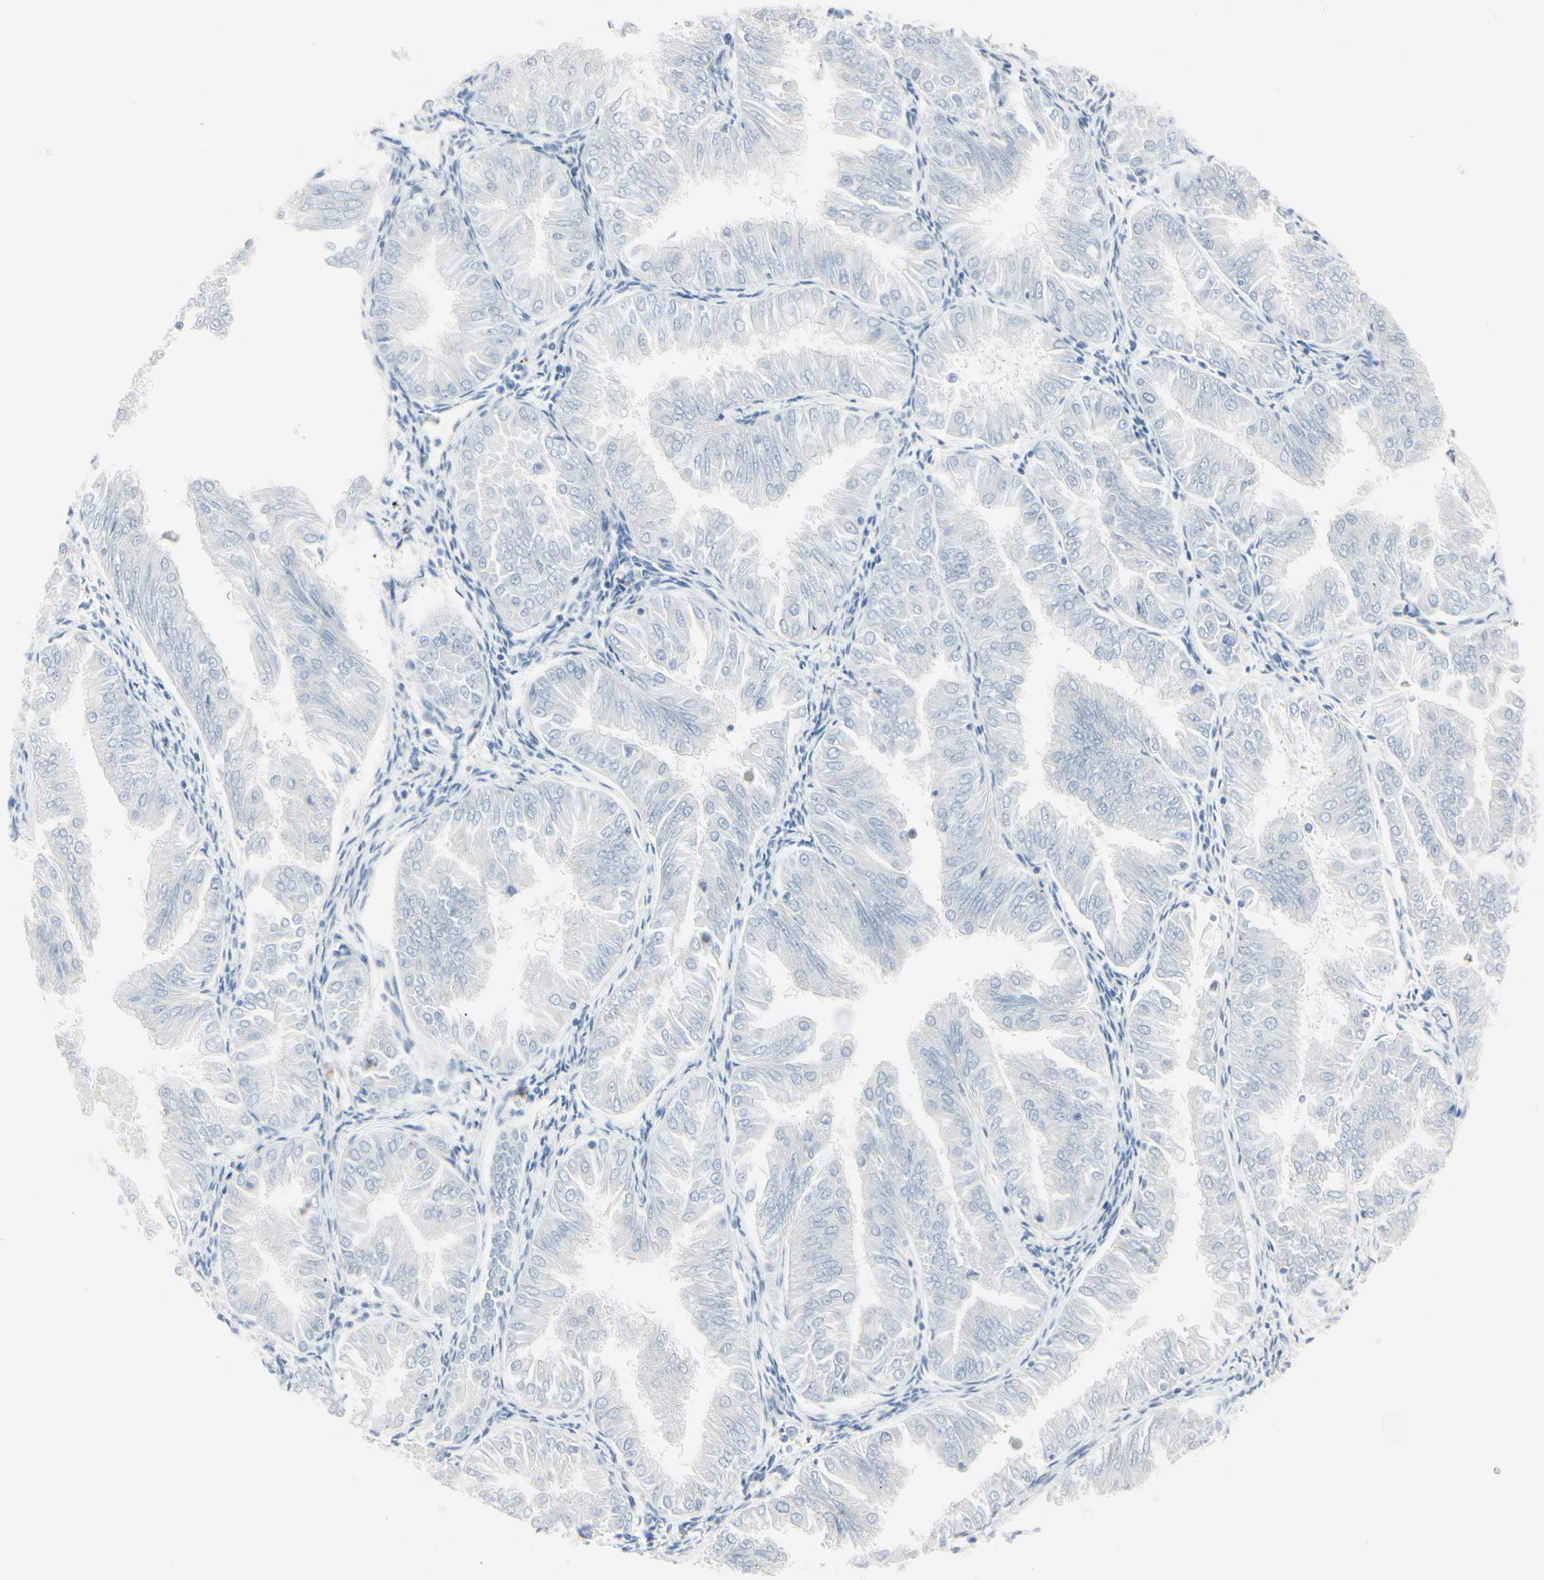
{"staining": {"intensity": "negative", "quantity": "none", "location": "none"}, "tissue": "endometrial cancer", "cell_type": "Tumor cells", "image_type": "cancer", "snomed": [{"axis": "morphology", "description": "Adenocarcinoma, NOS"}, {"axis": "topography", "description": "Endometrium"}], "caption": "A histopathology image of human endometrial cancer is negative for staining in tumor cells. (Stains: DAB (3,3'-diaminobenzidine) immunohistochemistry with hematoxylin counter stain, Microscopy: brightfield microscopy at high magnification).", "gene": "CDHR5", "patient": {"sex": "female", "age": 53}}